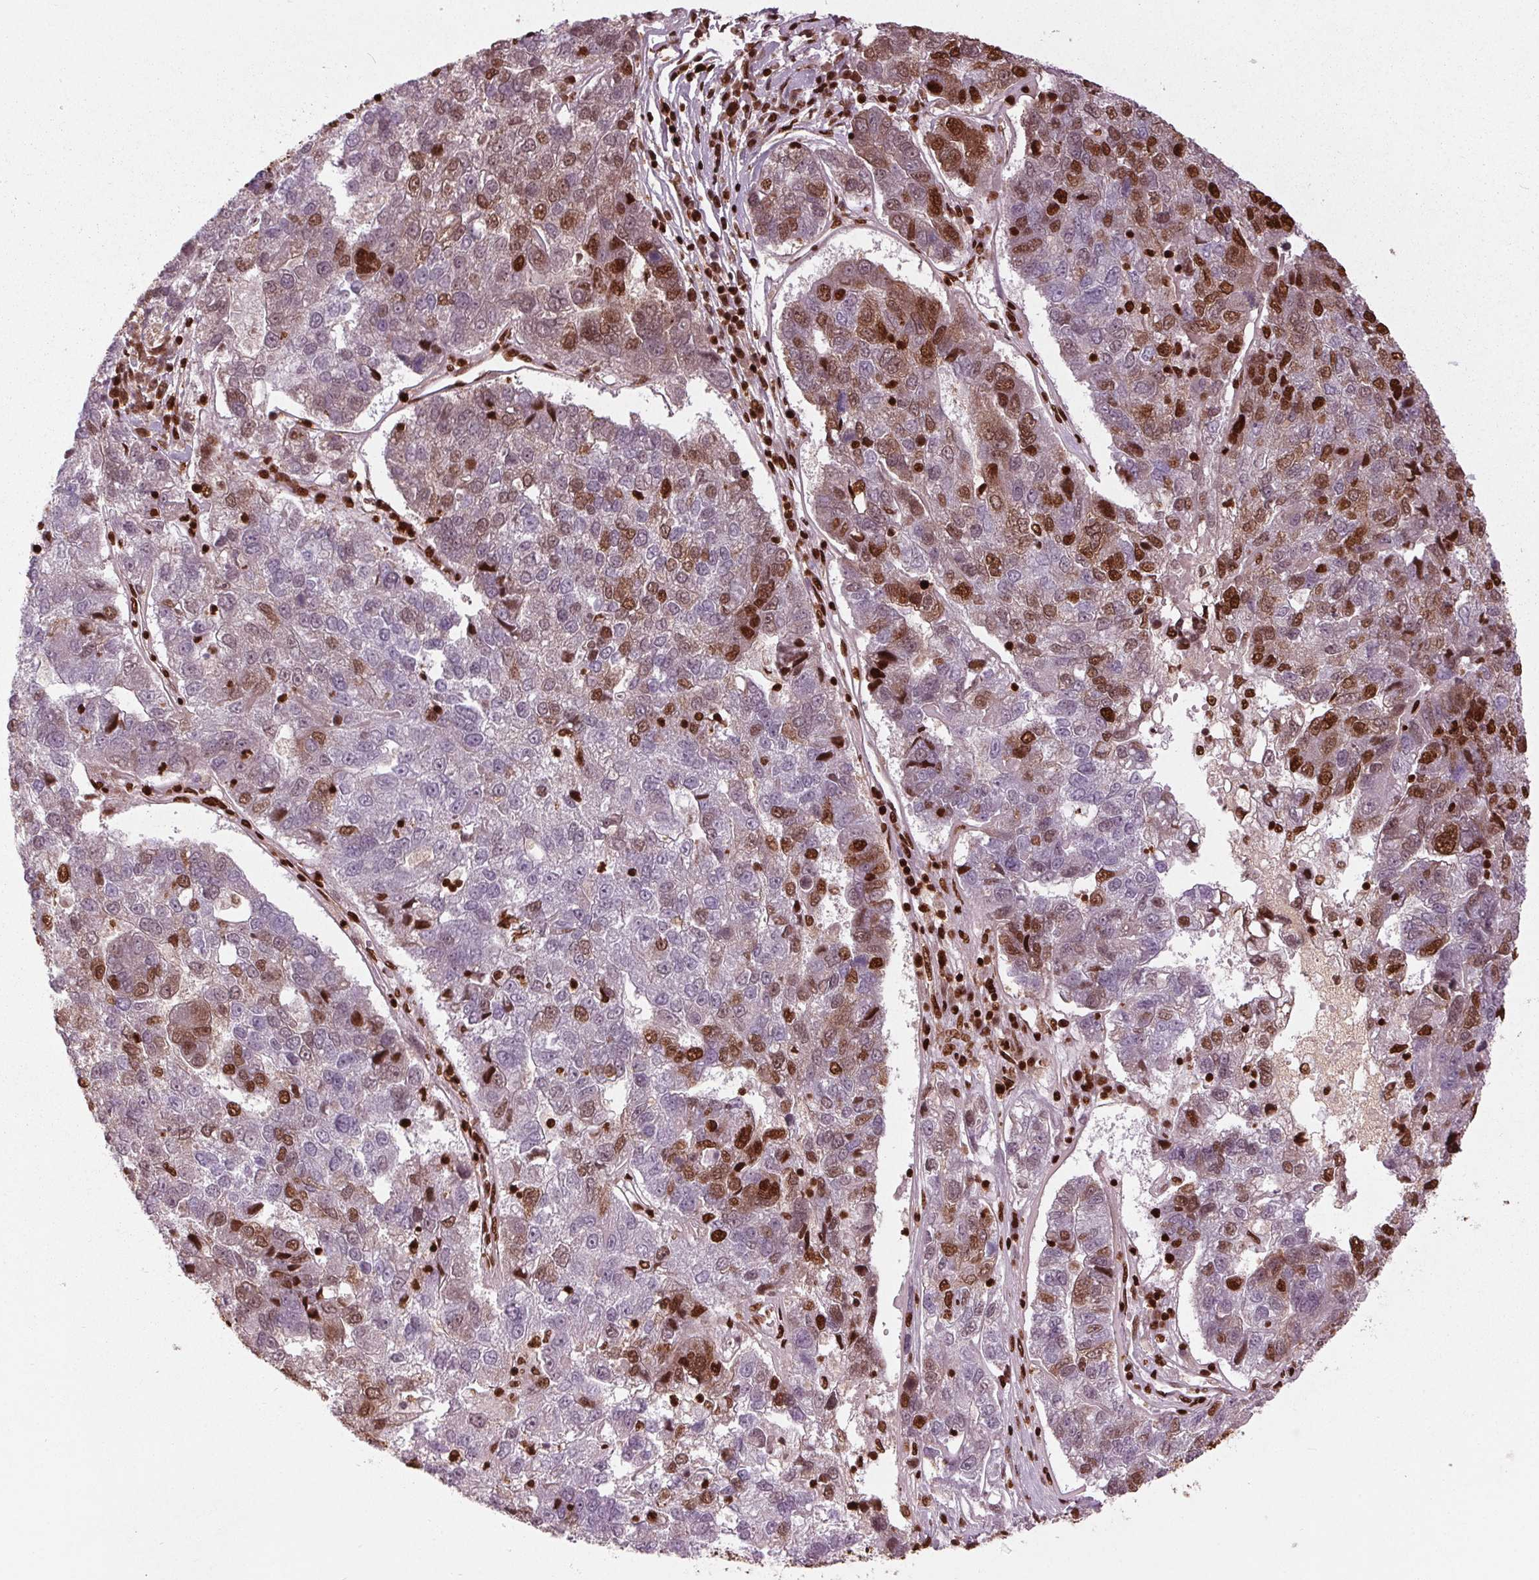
{"staining": {"intensity": "strong", "quantity": "25%-75%", "location": "nuclear"}, "tissue": "pancreatic cancer", "cell_type": "Tumor cells", "image_type": "cancer", "snomed": [{"axis": "morphology", "description": "Adenocarcinoma, NOS"}, {"axis": "topography", "description": "Pancreas"}], "caption": "Brown immunohistochemical staining in human pancreatic cancer (adenocarcinoma) exhibits strong nuclear staining in about 25%-75% of tumor cells. The protein is shown in brown color, while the nuclei are stained blue.", "gene": "BRD4", "patient": {"sex": "female", "age": 61}}